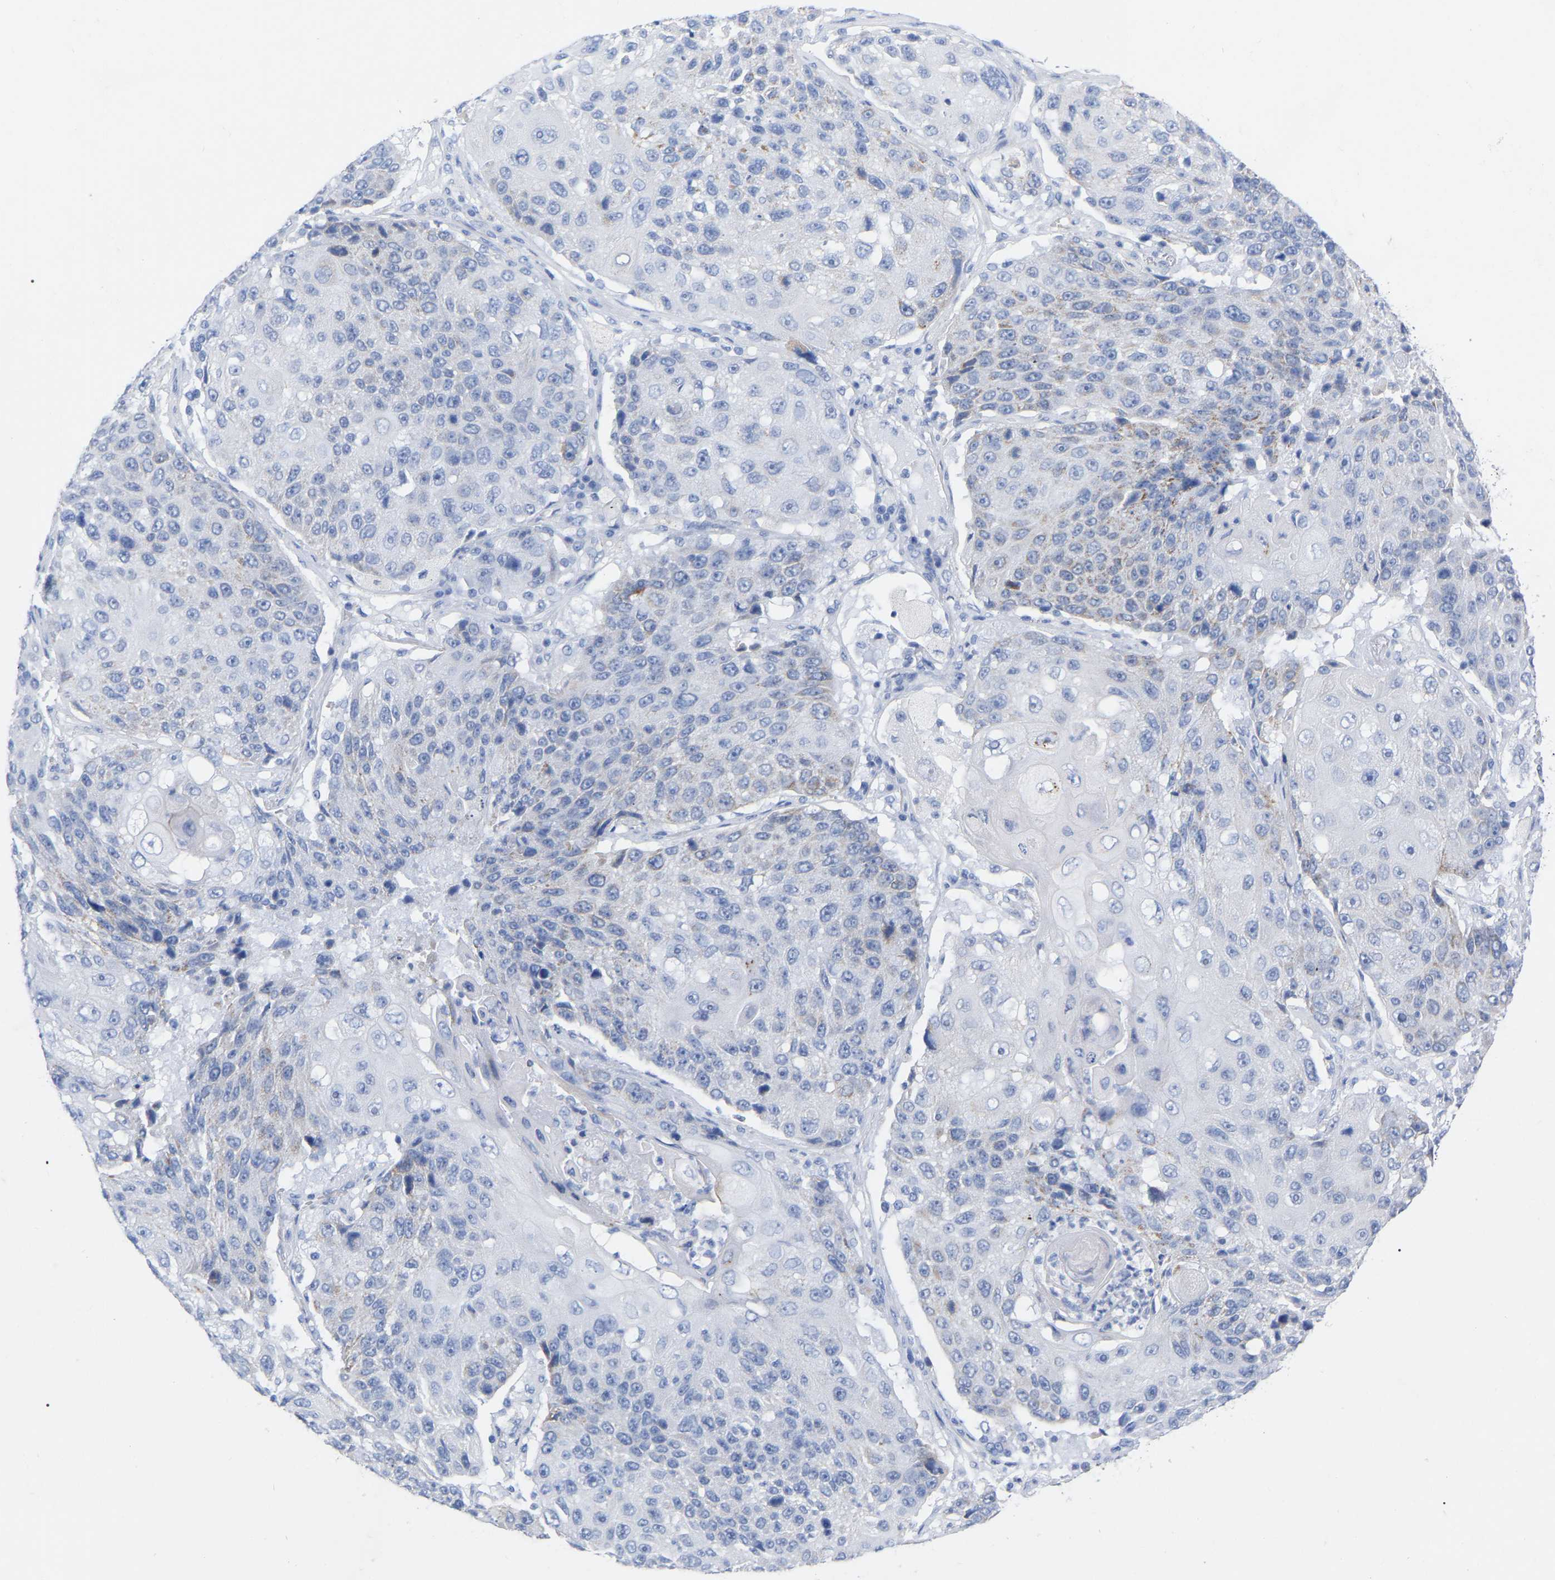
{"staining": {"intensity": "negative", "quantity": "none", "location": "none"}, "tissue": "lung cancer", "cell_type": "Tumor cells", "image_type": "cancer", "snomed": [{"axis": "morphology", "description": "Squamous cell carcinoma, NOS"}, {"axis": "topography", "description": "Lung"}], "caption": "Tumor cells show no significant positivity in lung cancer (squamous cell carcinoma).", "gene": "ZNF629", "patient": {"sex": "male", "age": 61}}